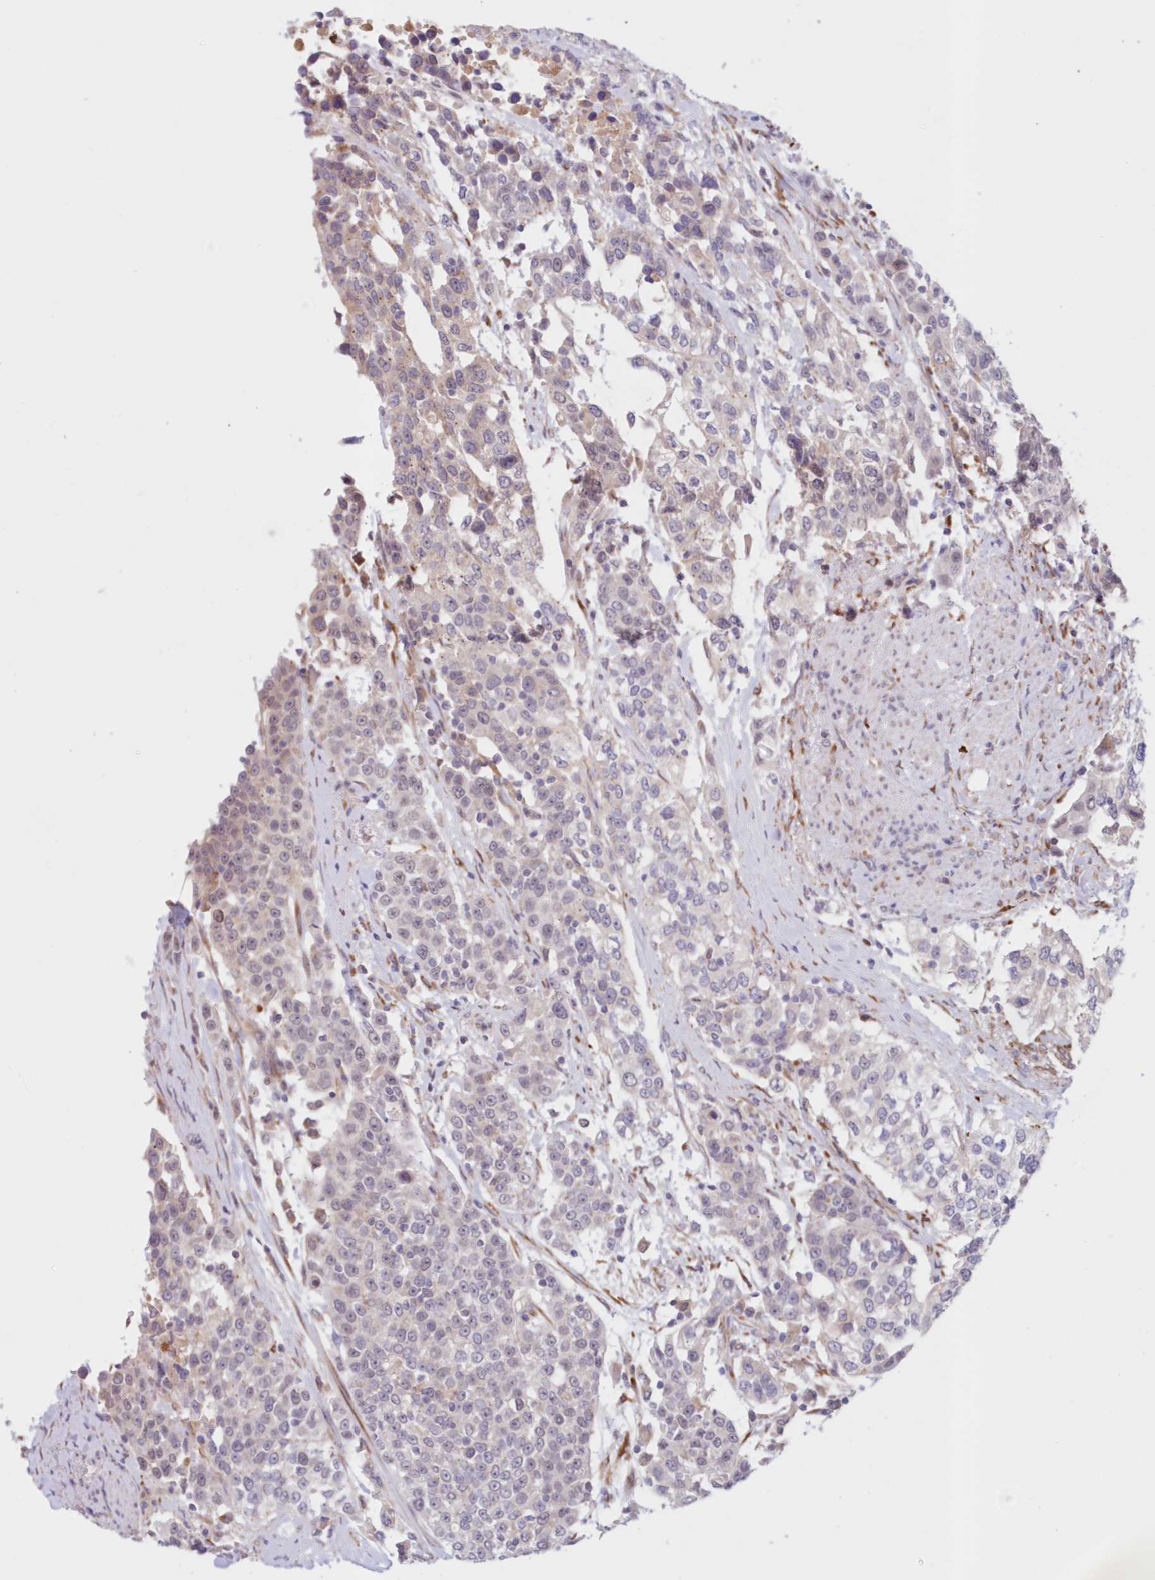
{"staining": {"intensity": "negative", "quantity": "none", "location": "none"}, "tissue": "urothelial cancer", "cell_type": "Tumor cells", "image_type": "cancer", "snomed": [{"axis": "morphology", "description": "Urothelial carcinoma, High grade"}, {"axis": "topography", "description": "Urinary bladder"}], "caption": "Micrograph shows no significant protein positivity in tumor cells of urothelial cancer.", "gene": "PCYOX1L", "patient": {"sex": "female", "age": 80}}